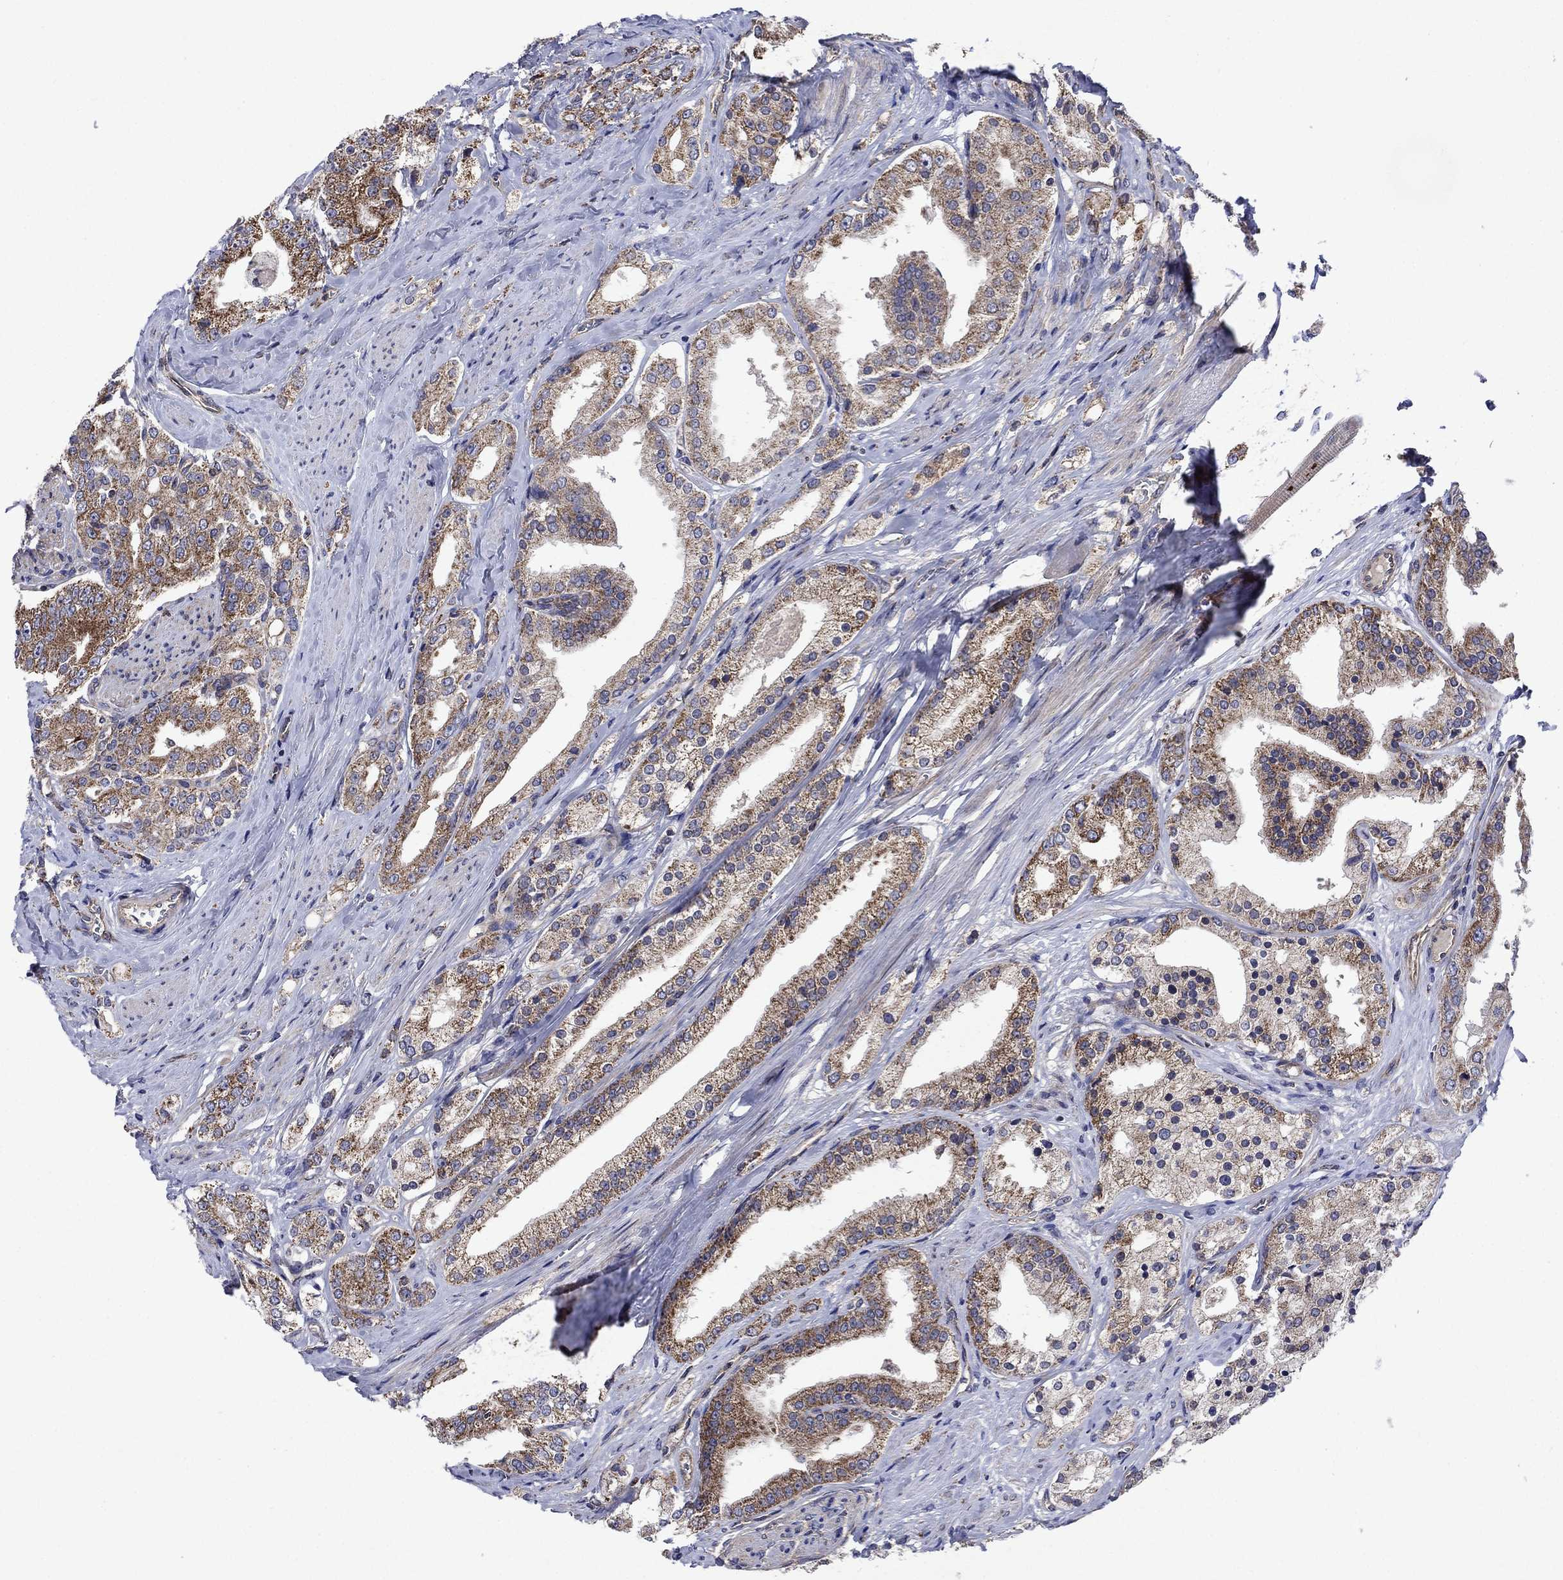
{"staining": {"intensity": "strong", "quantity": ">75%", "location": "cytoplasmic/membranous"}, "tissue": "prostate cancer", "cell_type": "Tumor cells", "image_type": "cancer", "snomed": [{"axis": "morphology", "description": "Adenocarcinoma, NOS"}, {"axis": "topography", "description": "Prostate and seminal vesicle, NOS"}, {"axis": "topography", "description": "Prostate"}], "caption": "Protein expression analysis of human prostate adenocarcinoma reveals strong cytoplasmic/membranous staining in approximately >75% of tumor cells.", "gene": "KIF22", "patient": {"sex": "male", "age": 67}}